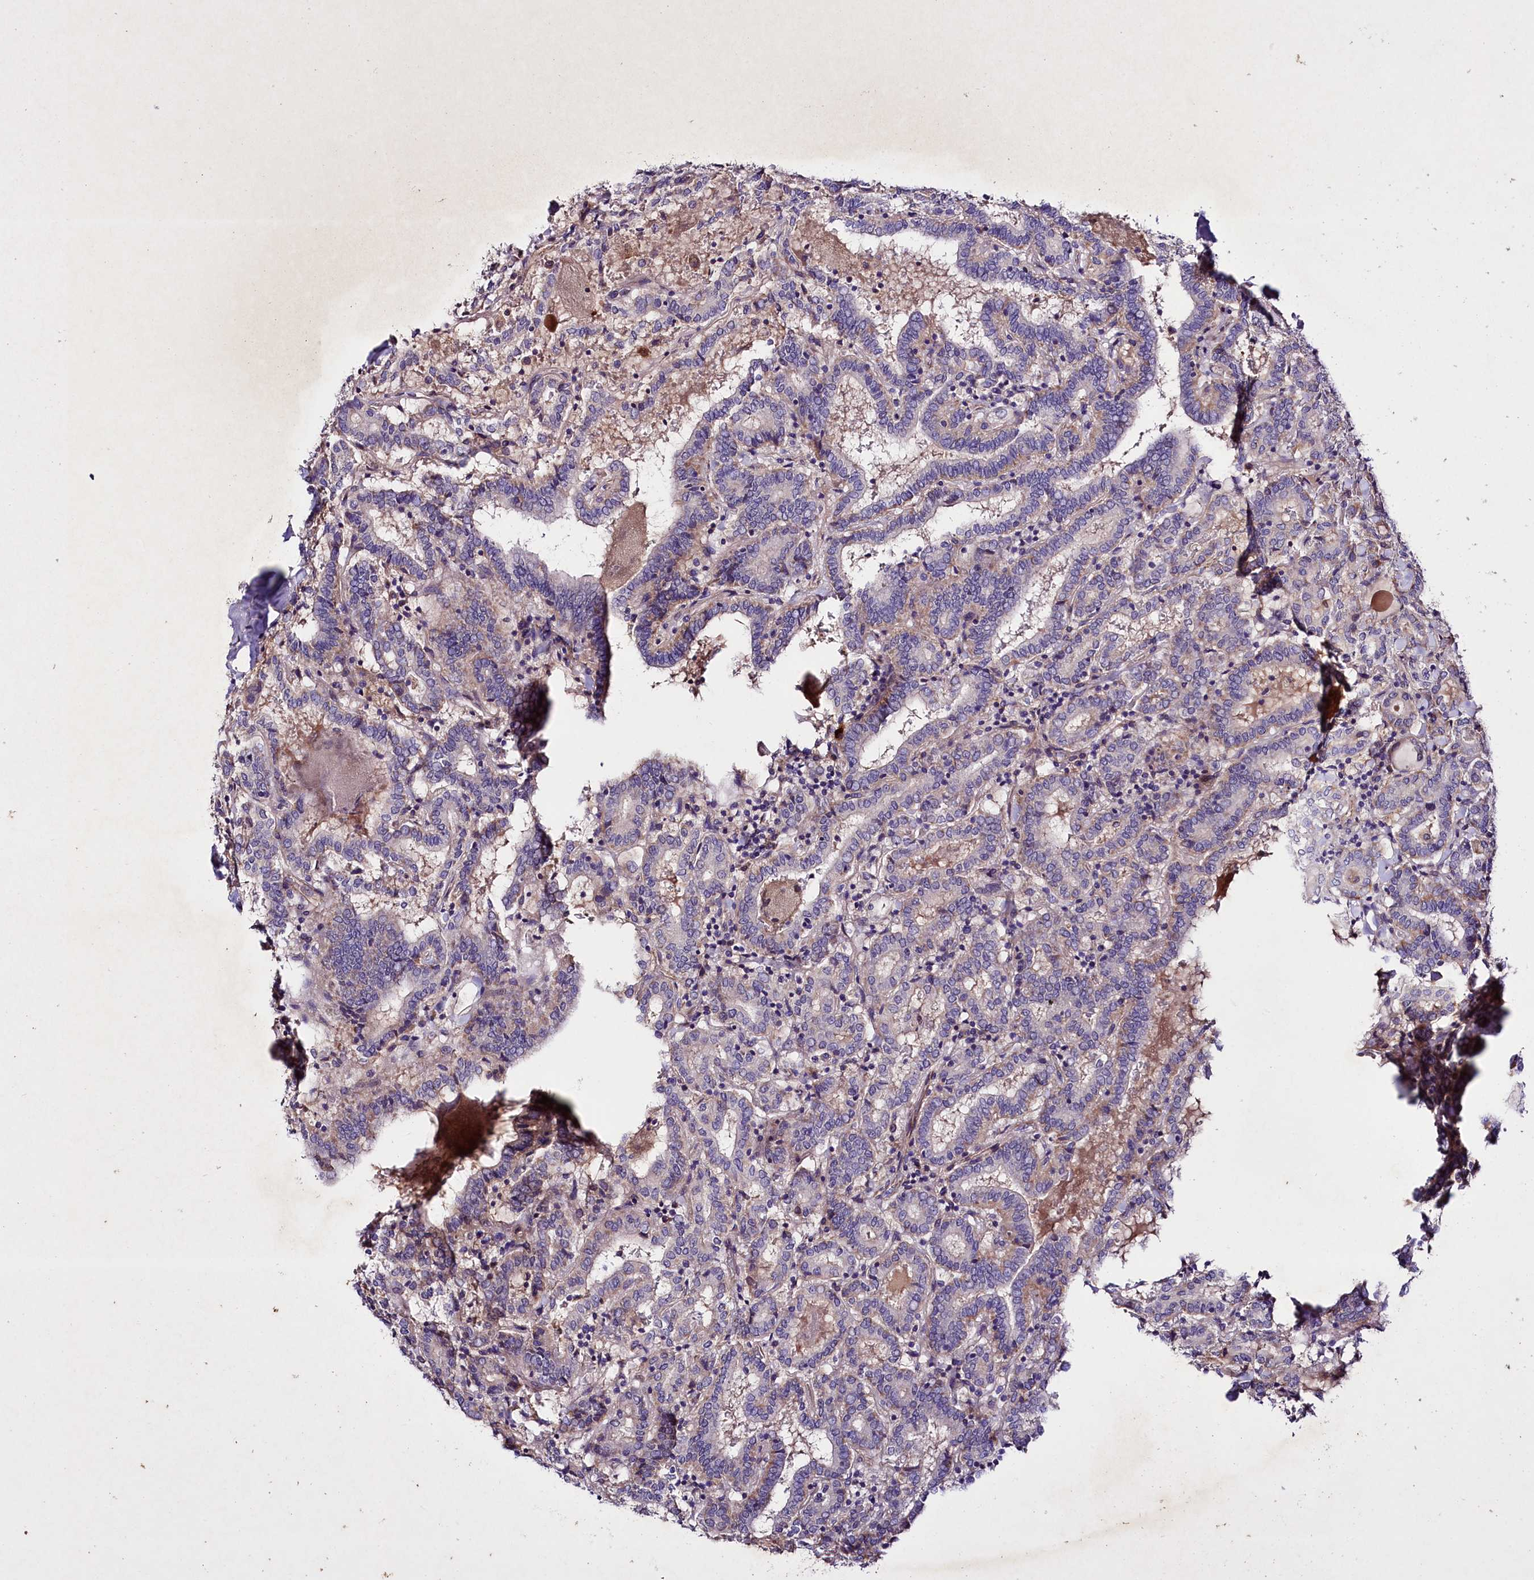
{"staining": {"intensity": "negative", "quantity": "none", "location": "none"}, "tissue": "thyroid cancer", "cell_type": "Tumor cells", "image_type": "cancer", "snomed": [{"axis": "morphology", "description": "Papillary adenocarcinoma, NOS"}, {"axis": "topography", "description": "Thyroid gland"}], "caption": "The image reveals no significant expression in tumor cells of thyroid cancer.", "gene": "SLC7A1", "patient": {"sex": "female", "age": 72}}